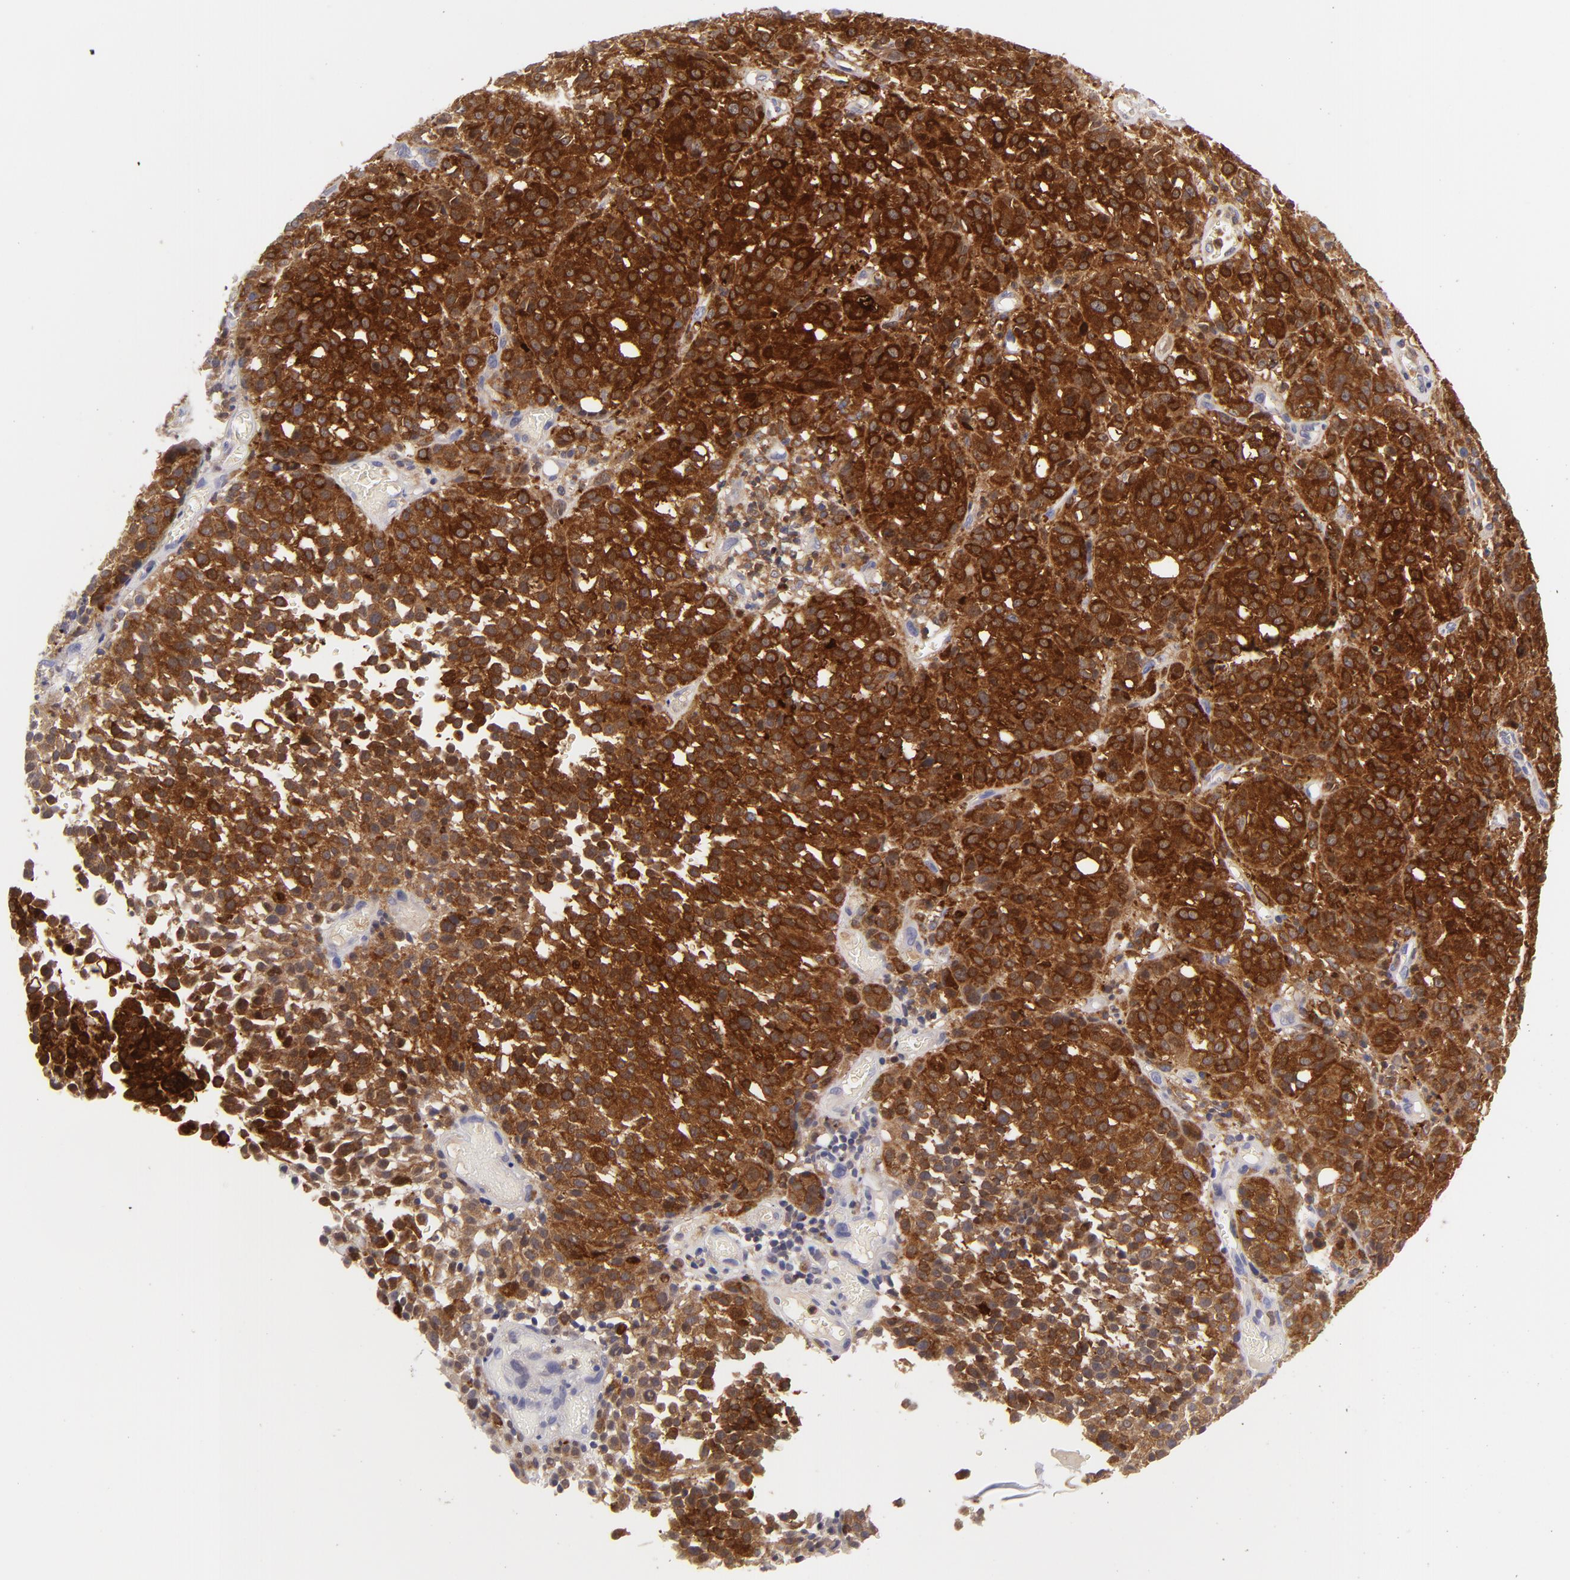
{"staining": {"intensity": "strong", "quantity": ">75%", "location": "cytoplasmic/membranous"}, "tissue": "melanoma", "cell_type": "Tumor cells", "image_type": "cancer", "snomed": [{"axis": "morphology", "description": "Malignant melanoma, NOS"}, {"axis": "topography", "description": "Skin"}], "caption": "DAB immunohistochemical staining of human malignant melanoma shows strong cytoplasmic/membranous protein expression in about >75% of tumor cells. (Brightfield microscopy of DAB IHC at high magnification).", "gene": "MMP10", "patient": {"sex": "female", "age": 49}}